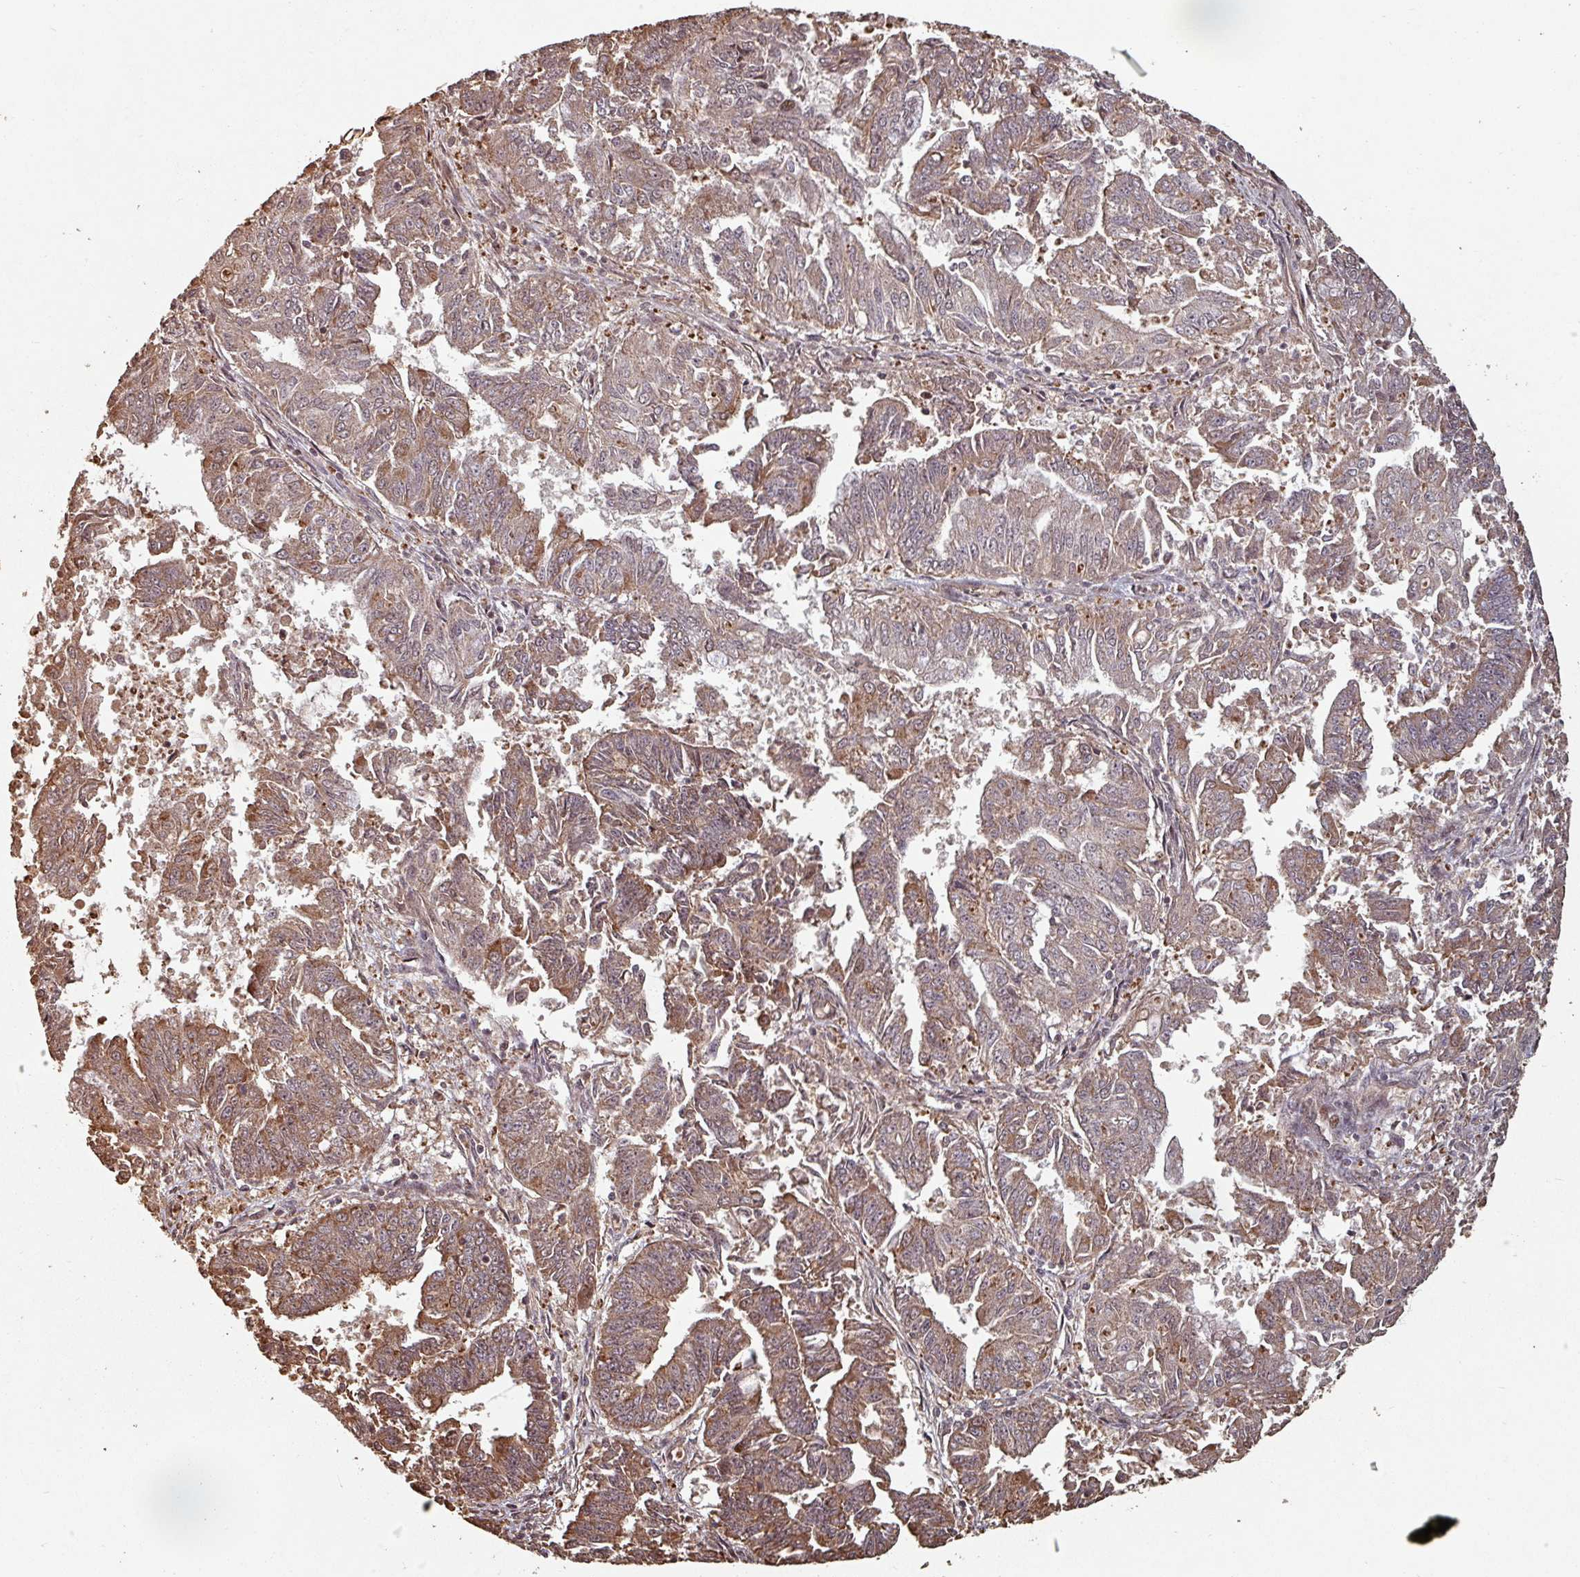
{"staining": {"intensity": "moderate", "quantity": ">75%", "location": "cytoplasmic/membranous,nuclear"}, "tissue": "endometrial cancer", "cell_type": "Tumor cells", "image_type": "cancer", "snomed": [{"axis": "morphology", "description": "Adenocarcinoma, NOS"}, {"axis": "topography", "description": "Endometrium"}], "caption": "Human endometrial adenocarcinoma stained with a protein marker shows moderate staining in tumor cells.", "gene": "EID1", "patient": {"sex": "female", "age": 73}}